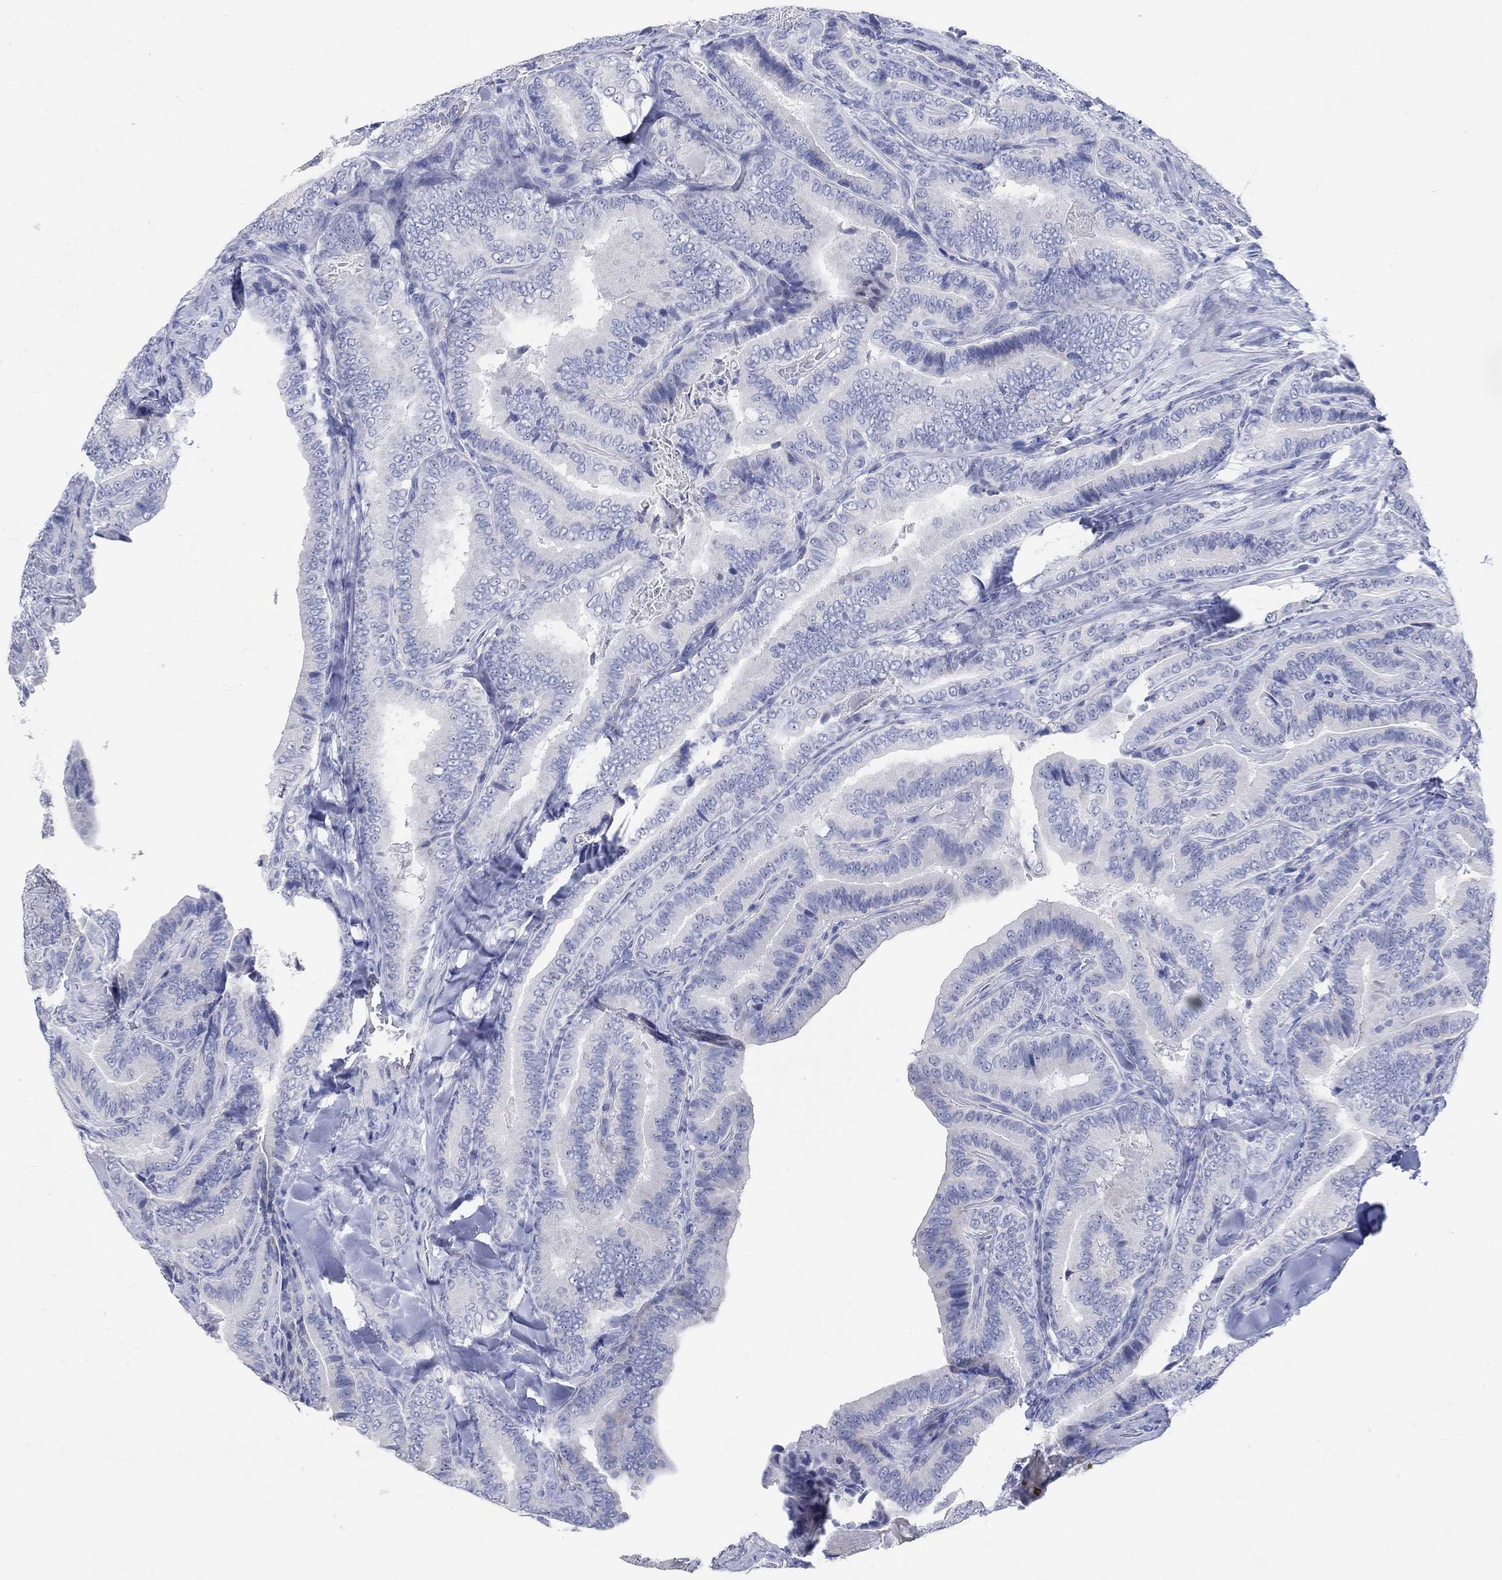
{"staining": {"intensity": "negative", "quantity": "none", "location": "none"}, "tissue": "thyroid cancer", "cell_type": "Tumor cells", "image_type": "cancer", "snomed": [{"axis": "morphology", "description": "Papillary adenocarcinoma, NOS"}, {"axis": "topography", "description": "Thyroid gland"}], "caption": "A photomicrograph of human papillary adenocarcinoma (thyroid) is negative for staining in tumor cells. (DAB (3,3'-diaminobenzidine) IHC visualized using brightfield microscopy, high magnification).", "gene": "GRIA3", "patient": {"sex": "male", "age": 61}}